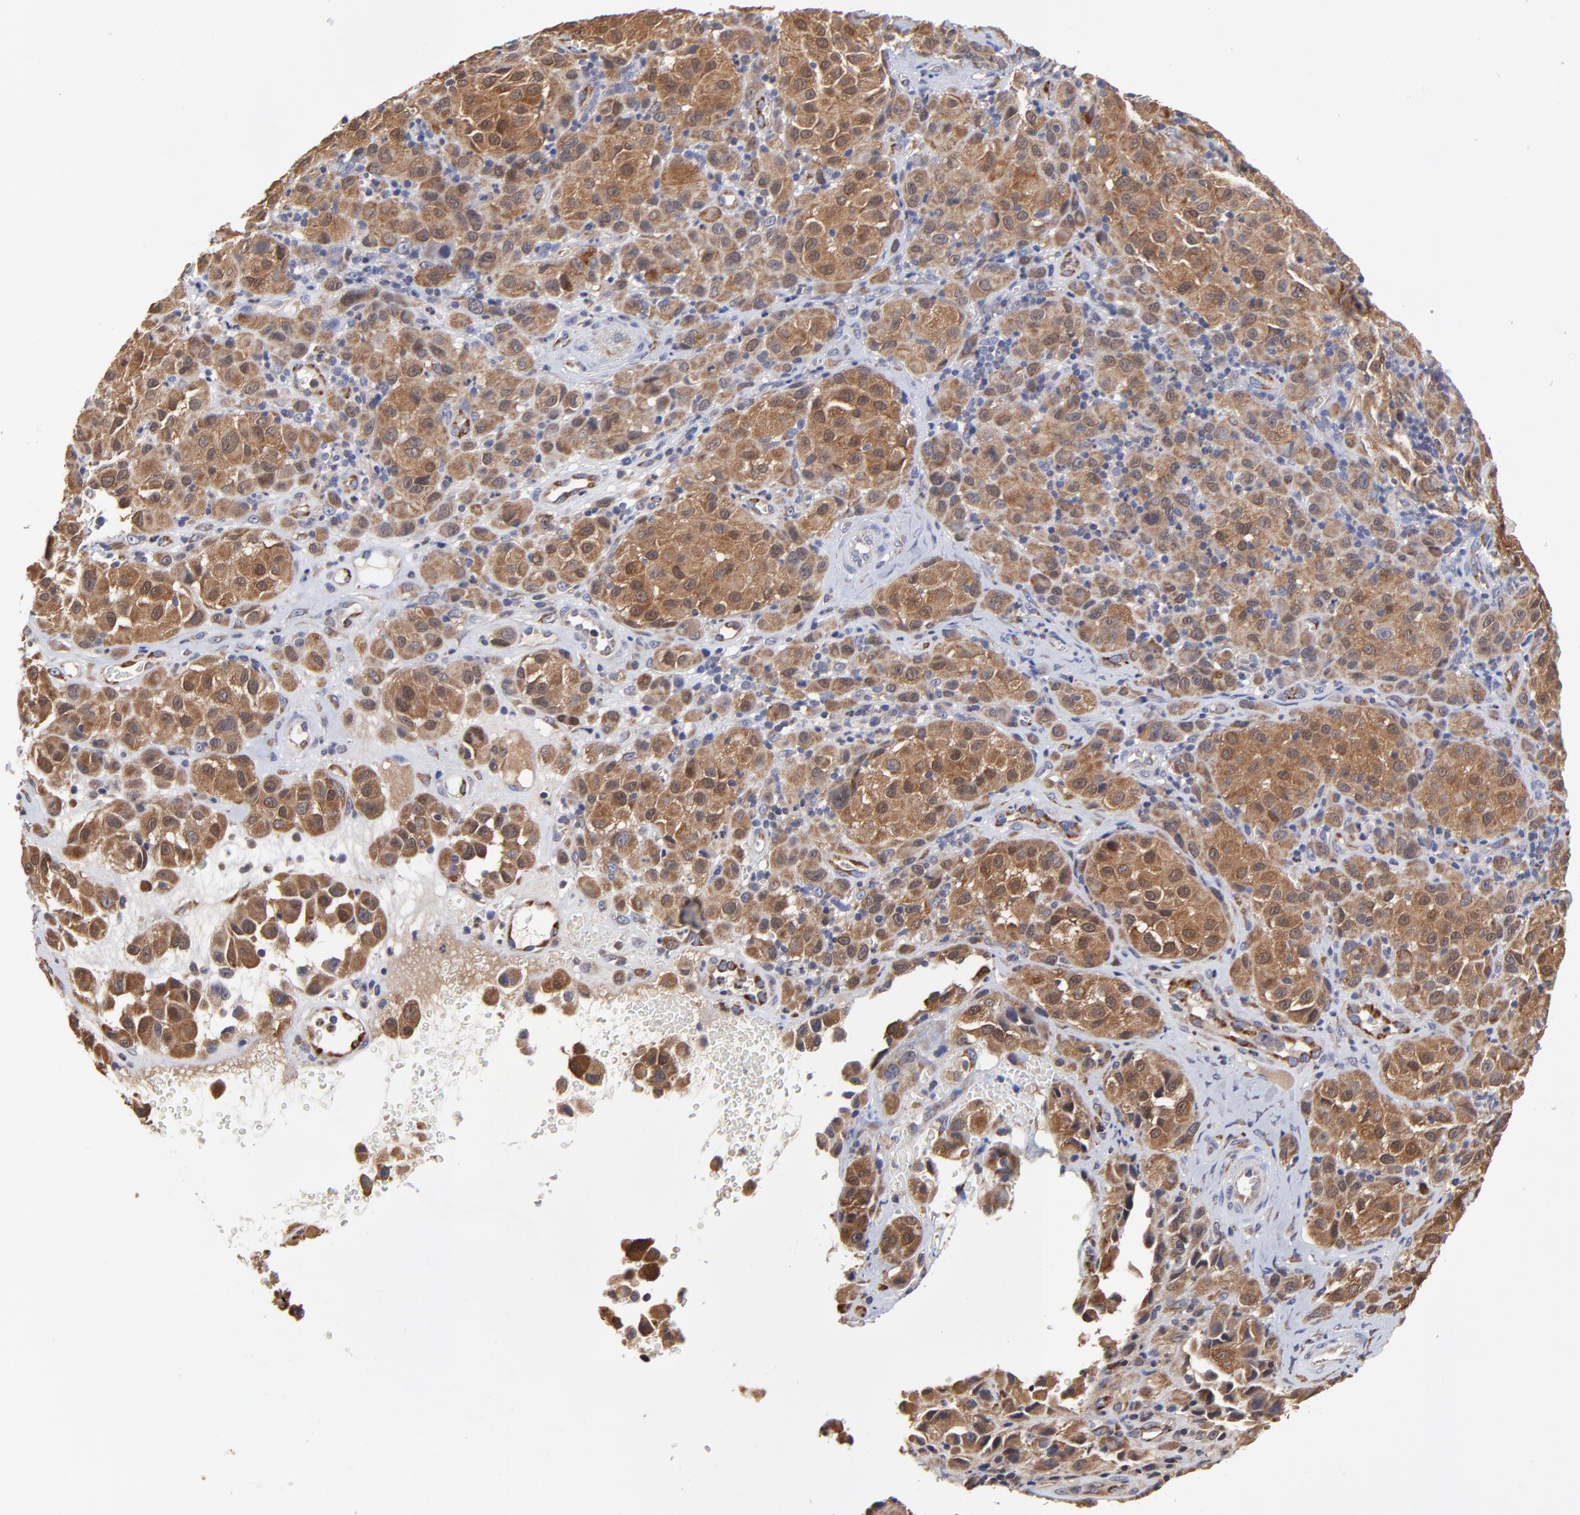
{"staining": {"intensity": "moderate", "quantity": ">75%", "location": "cytoplasmic/membranous"}, "tissue": "melanoma", "cell_type": "Tumor cells", "image_type": "cancer", "snomed": [{"axis": "morphology", "description": "Malignant melanoma, NOS"}, {"axis": "topography", "description": "Skin"}], "caption": "Protein expression analysis of human malignant melanoma reveals moderate cytoplasmic/membranous expression in about >75% of tumor cells.", "gene": "PCMT1", "patient": {"sex": "female", "age": 21}}